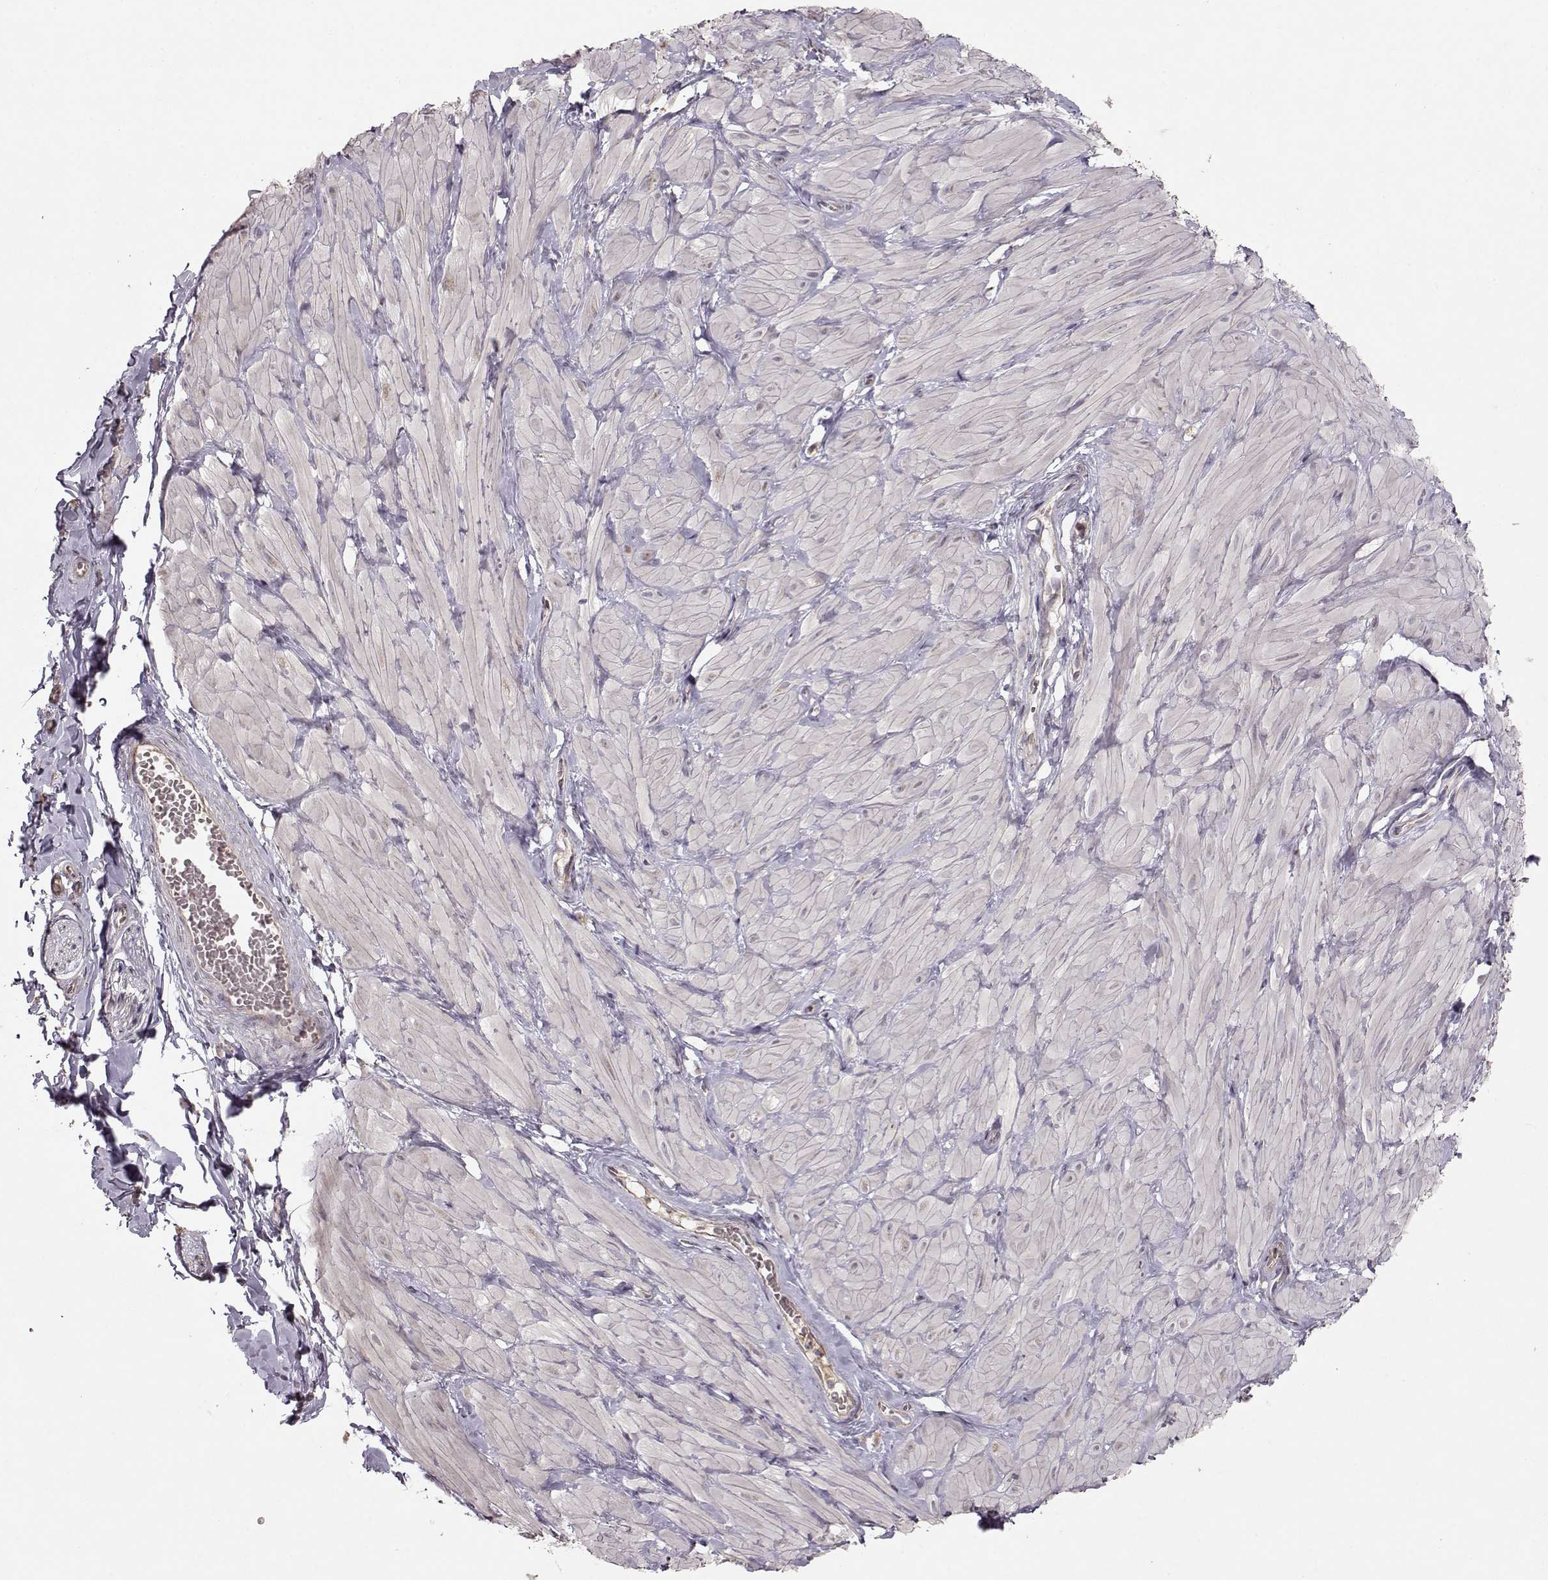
{"staining": {"intensity": "moderate", "quantity": ">75%", "location": "cytoplasmic/membranous"}, "tissue": "adipose tissue", "cell_type": "Adipocytes", "image_type": "normal", "snomed": [{"axis": "morphology", "description": "Normal tissue, NOS"}, {"axis": "topography", "description": "Smooth muscle"}, {"axis": "topography", "description": "Peripheral nerve tissue"}], "caption": "High-power microscopy captured an IHC histopathology image of unremarkable adipose tissue, revealing moderate cytoplasmic/membranous staining in about >75% of adipocytes.", "gene": "CMTM3", "patient": {"sex": "male", "age": 22}}